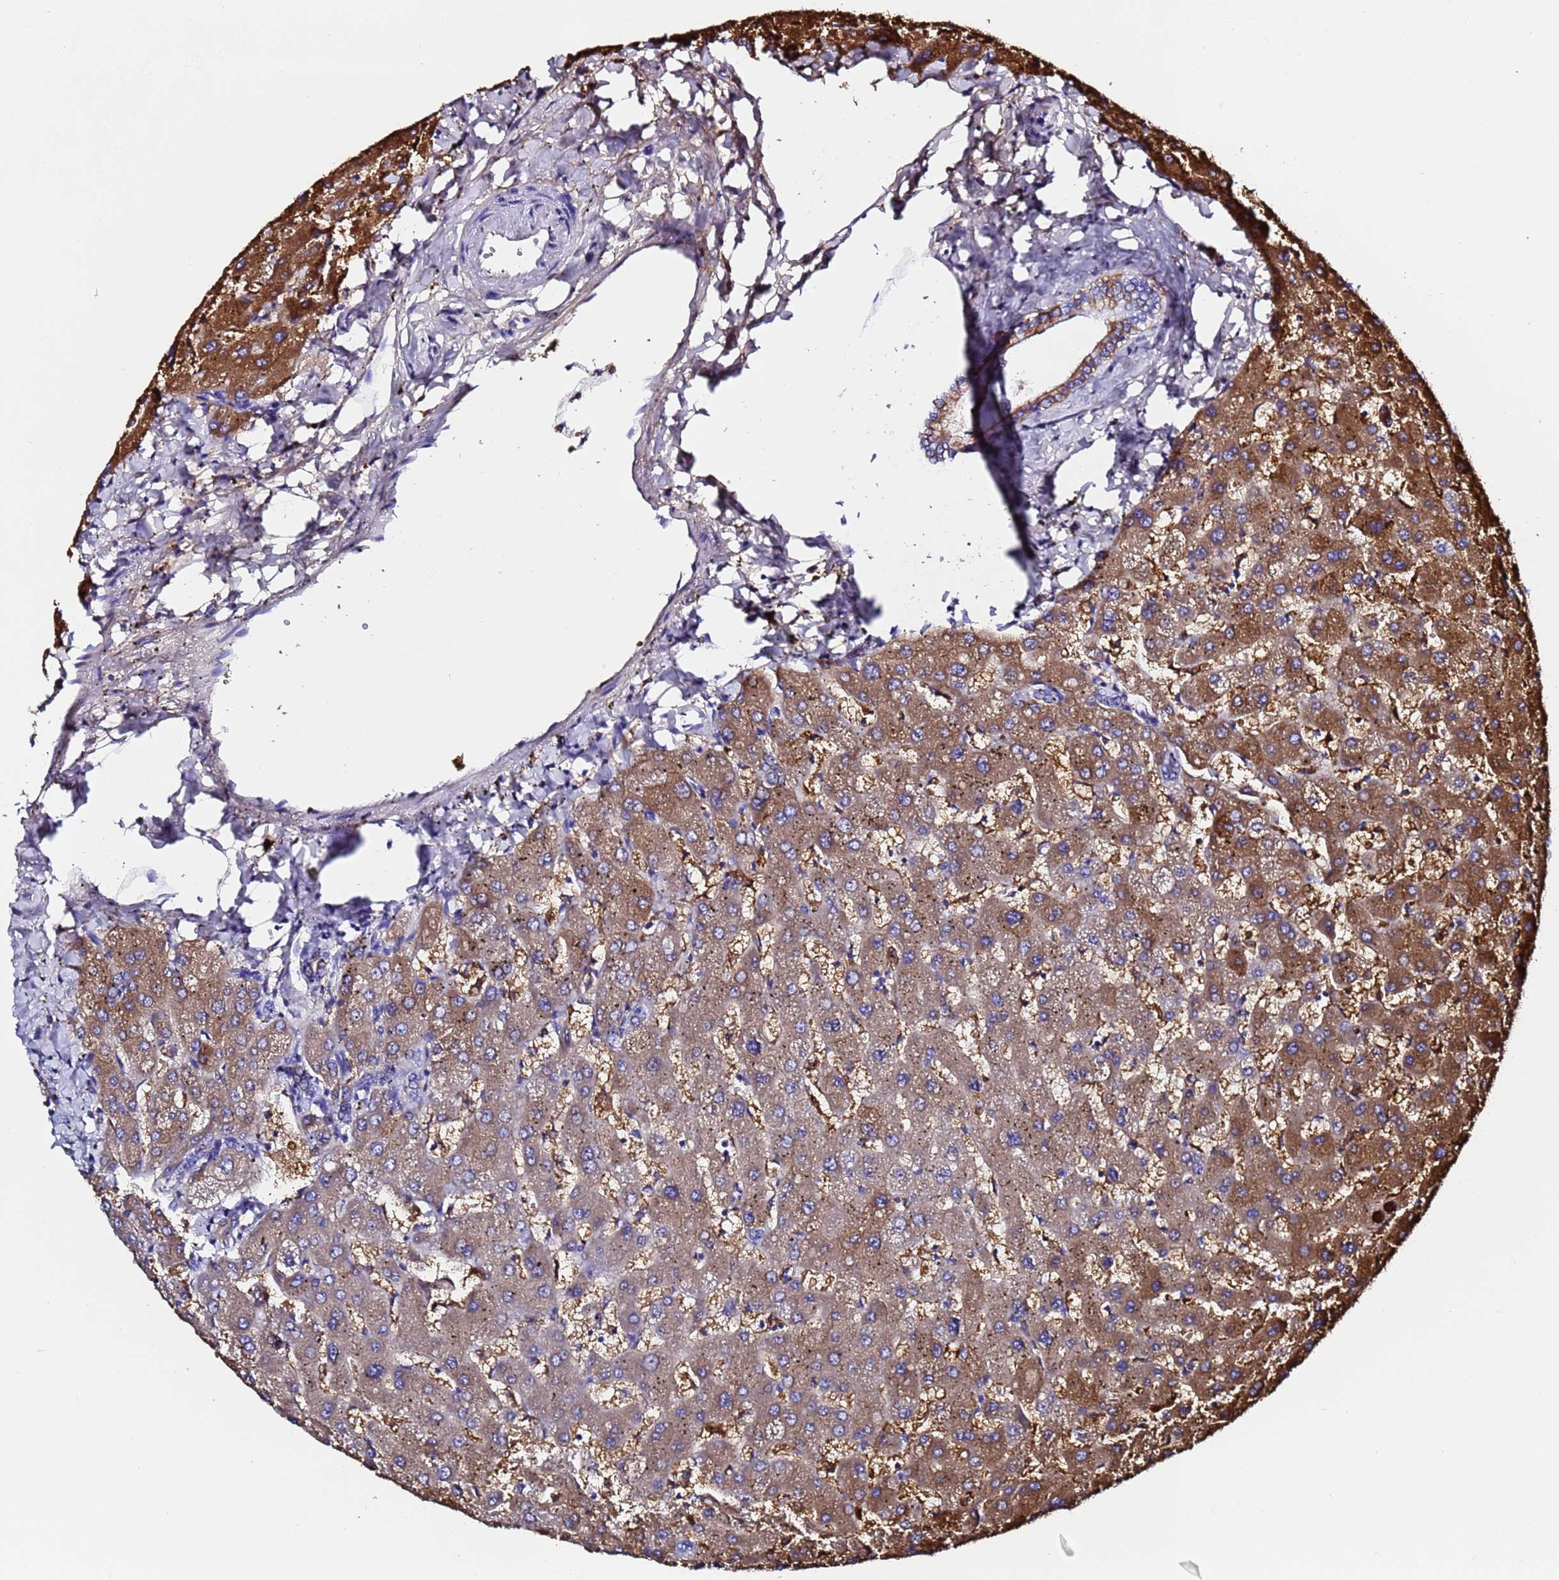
{"staining": {"intensity": "negative", "quantity": "none", "location": "none"}, "tissue": "liver", "cell_type": "Cholangiocytes", "image_type": "normal", "snomed": [{"axis": "morphology", "description": "Normal tissue, NOS"}, {"axis": "topography", "description": "Liver"}], "caption": "Immunohistochemistry (IHC) of normal liver exhibits no expression in cholangiocytes.", "gene": "FTL", "patient": {"sex": "female", "age": 63}}